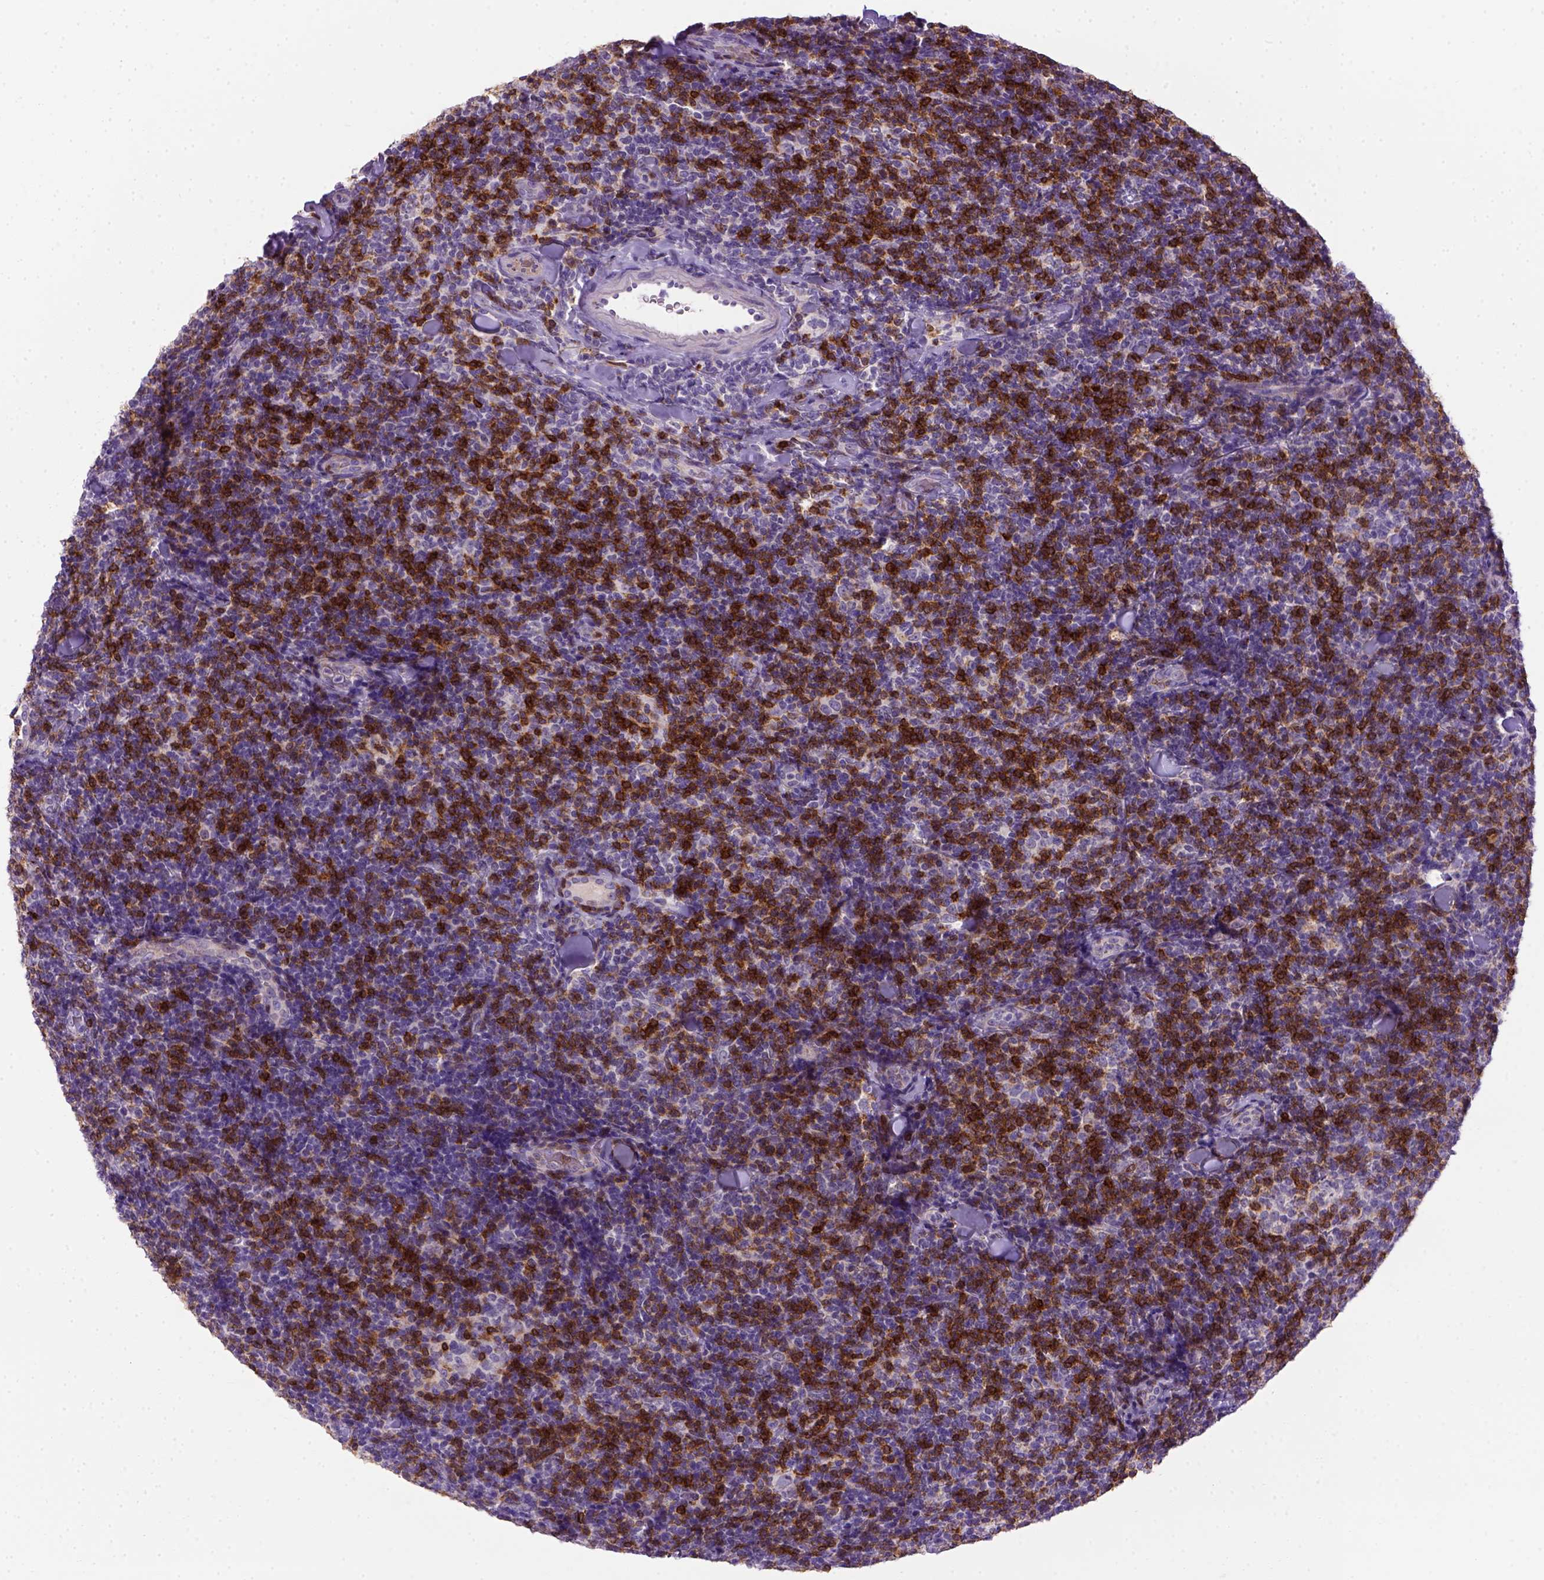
{"staining": {"intensity": "negative", "quantity": "none", "location": "none"}, "tissue": "lymphoma", "cell_type": "Tumor cells", "image_type": "cancer", "snomed": [{"axis": "morphology", "description": "Malignant lymphoma, non-Hodgkin's type, Low grade"}, {"axis": "topography", "description": "Lymph node"}], "caption": "Immunohistochemistry (IHC) histopathology image of neoplastic tissue: lymphoma stained with DAB shows no significant protein expression in tumor cells.", "gene": "CD3E", "patient": {"sex": "female", "age": 56}}